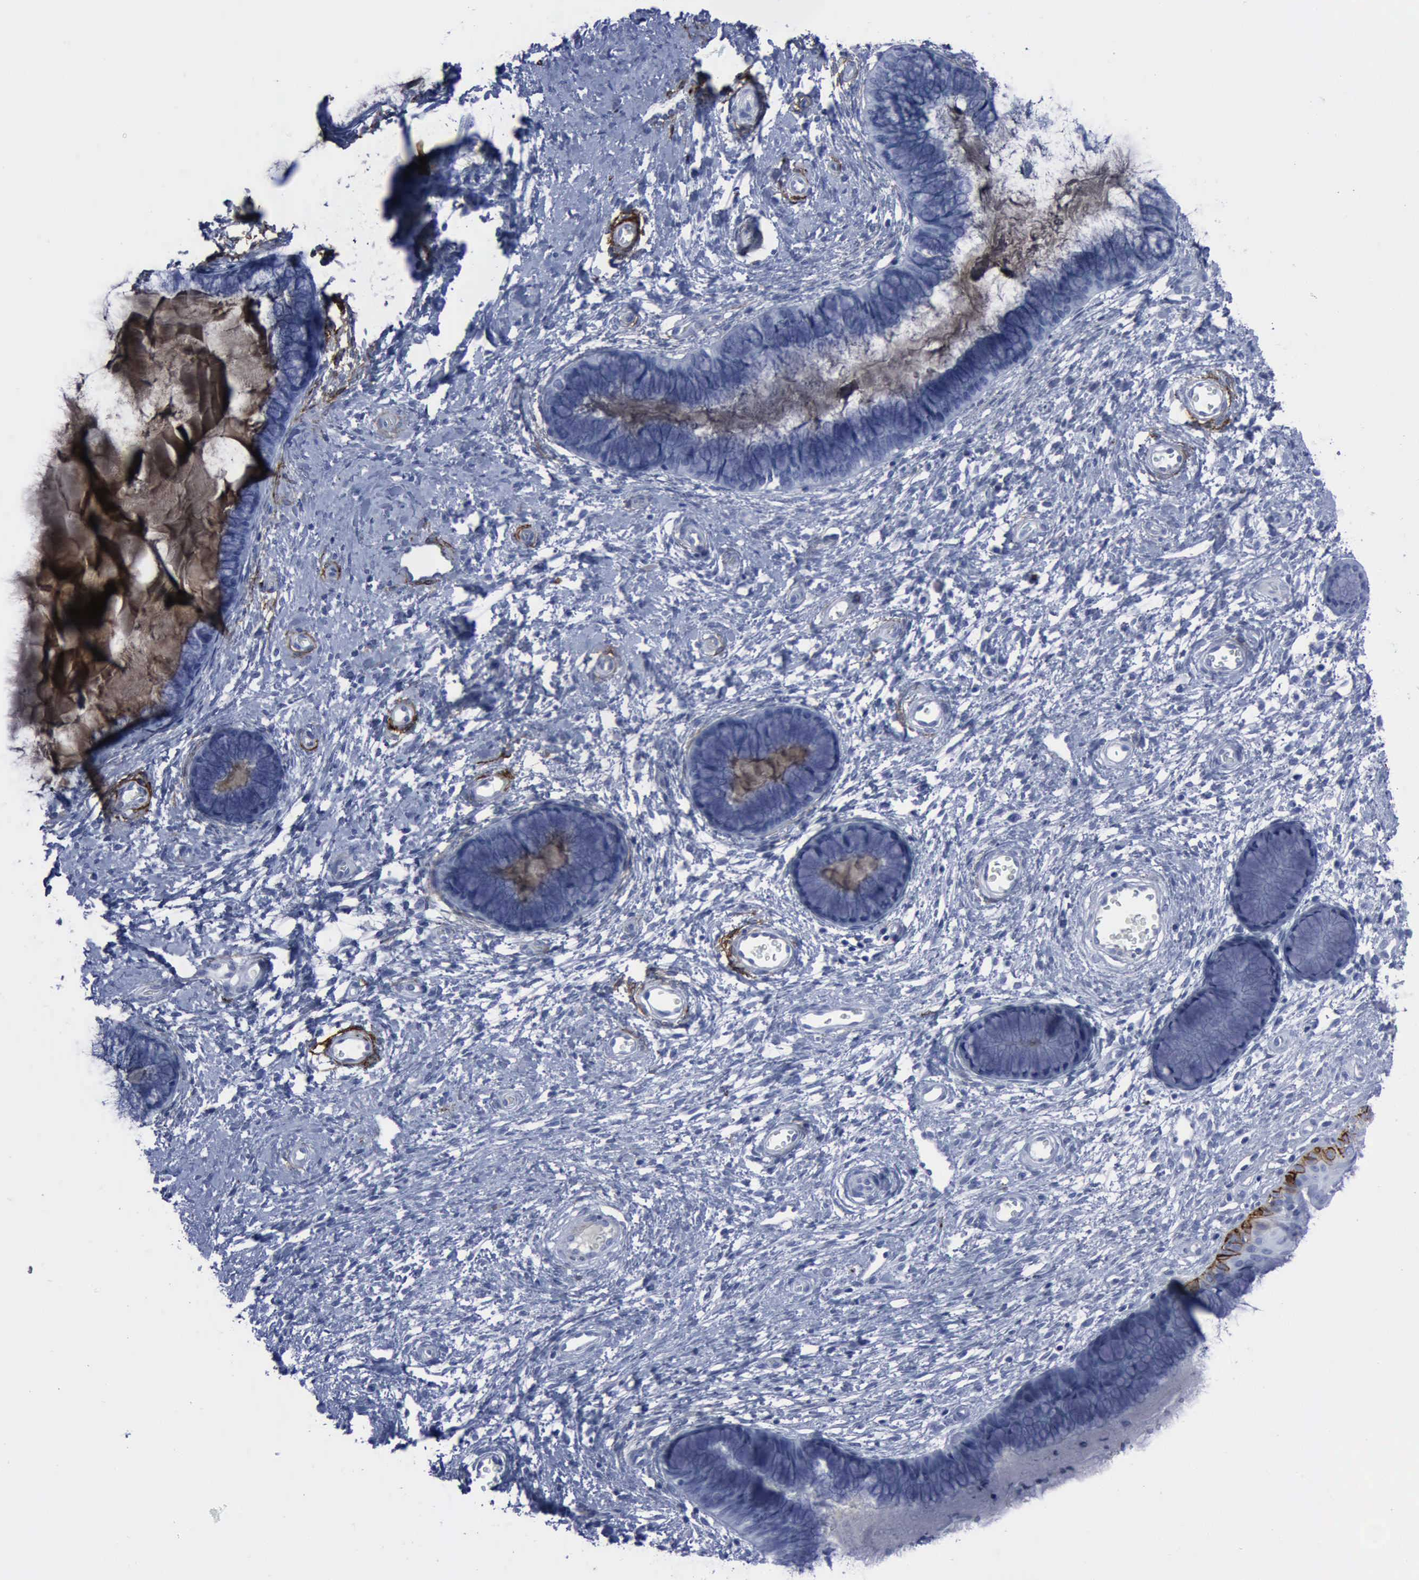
{"staining": {"intensity": "negative", "quantity": "none", "location": "none"}, "tissue": "cervix", "cell_type": "Glandular cells", "image_type": "normal", "snomed": [{"axis": "morphology", "description": "Normal tissue, NOS"}, {"axis": "topography", "description": "Cervix"}], "caption": "Immunohistochemical staining of benign cervix exhibits no significant positivity in glandular cells. (DAB (3,3'-diaminobenzidine) immunohistochemistry (IHC) with hematoxylin counter stain).", "gene": "NGFR", "patient": {"sex": "female", "age": 27}}